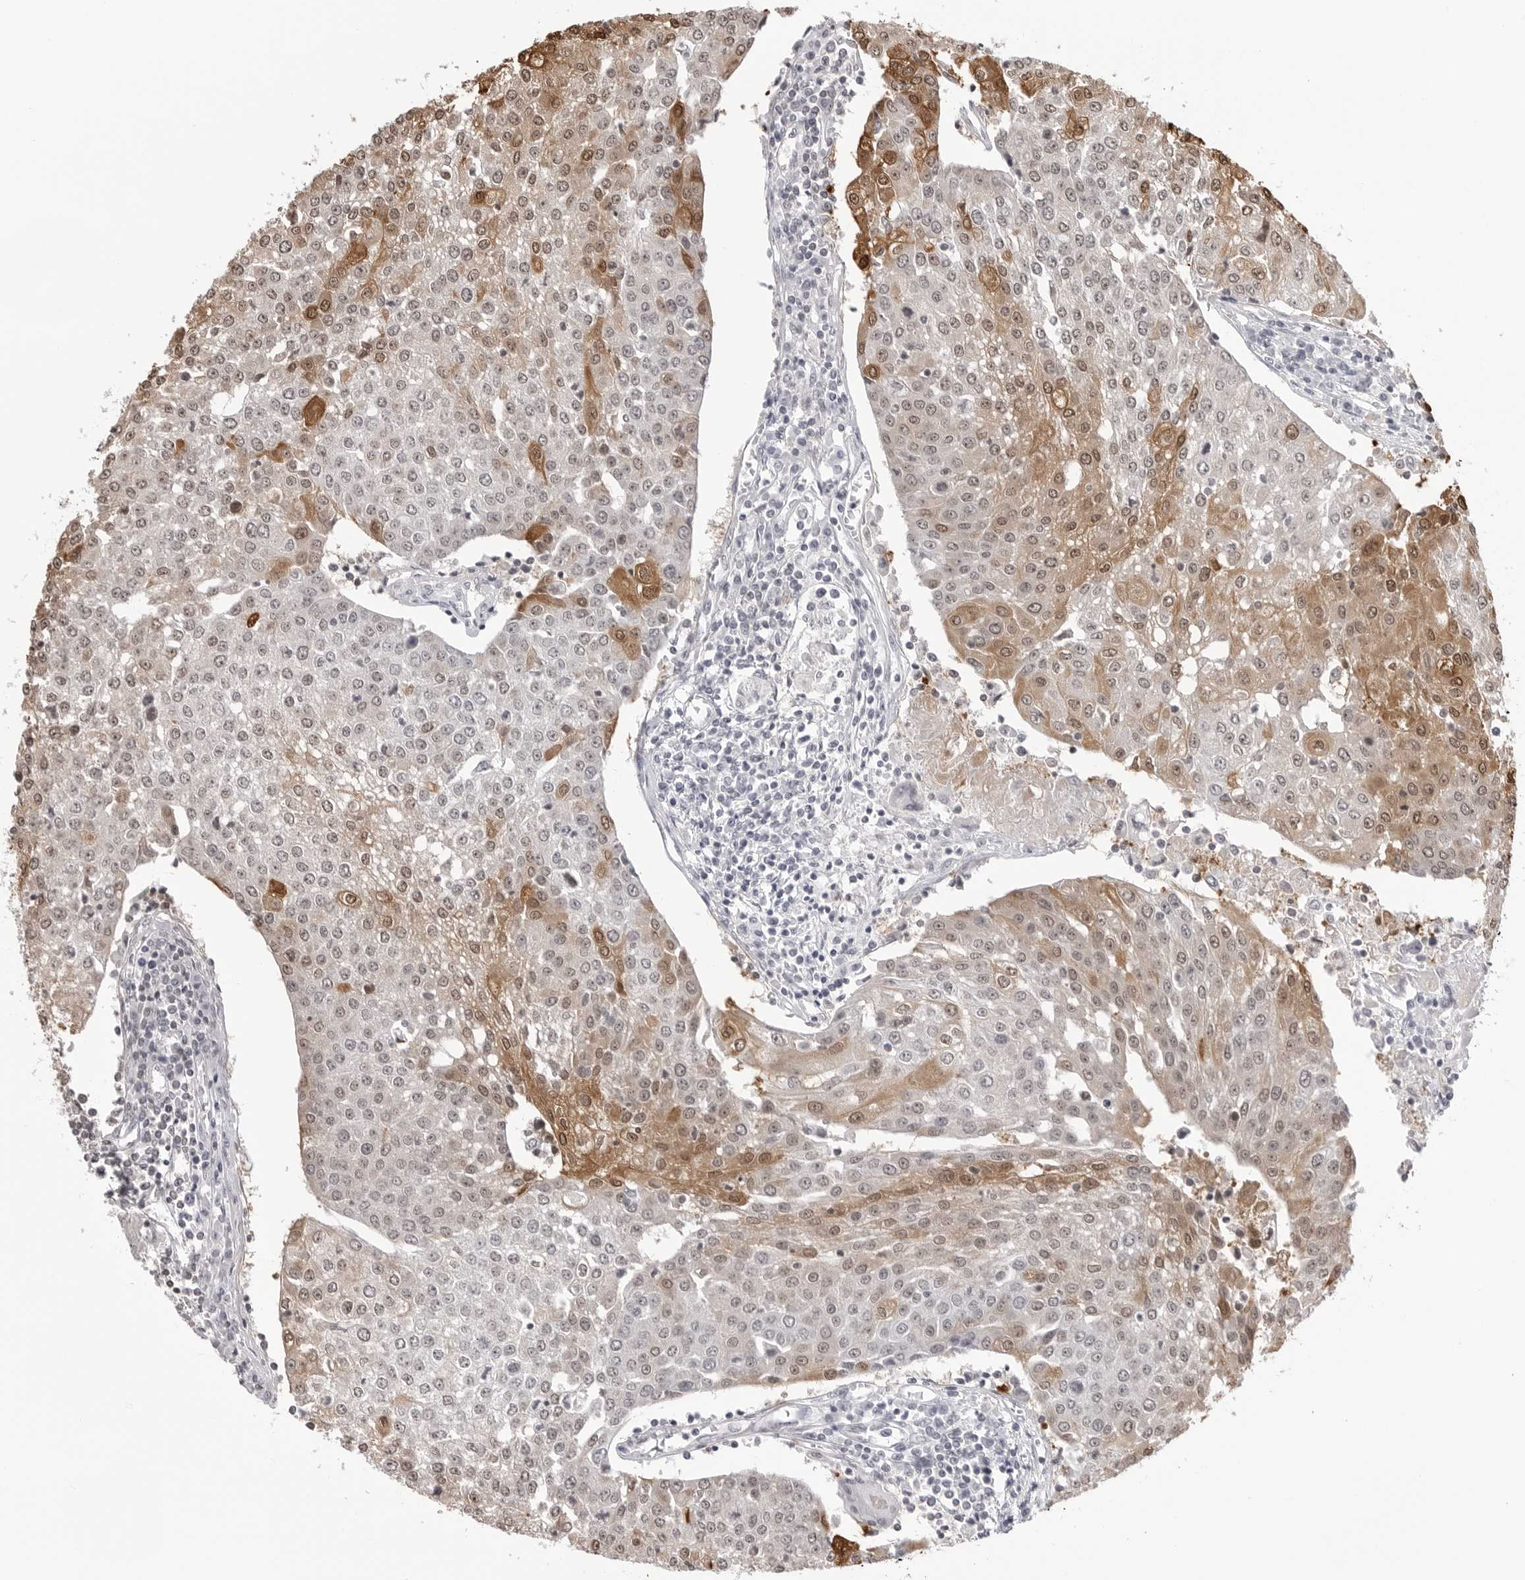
{"staining": {"intensity": "moderate", "quantity": ">75%", "location": "cytoplasmic/membranous,nuclear"}, "tissue": "urothelial cancer", "cell_type": "Tumor cells", "image_type": "cancer", "snomed": [{"axis": "morphology", "description": "Urothelial carcinoma, High grade"}, {"axis": "topography", "description": "Urinary bladder"}], "caption": "Immunohistochemistry (DAB (3,3'-diaminobenzidine)) staining of urothelial carcinoma (high-grade) exhibits moderate cytoplasmic/membranous and nuclear protein expression in approximately >75% of tumor cells.", "gene": "YWHAG", "patient": {"sex": "female", "age": 85}}